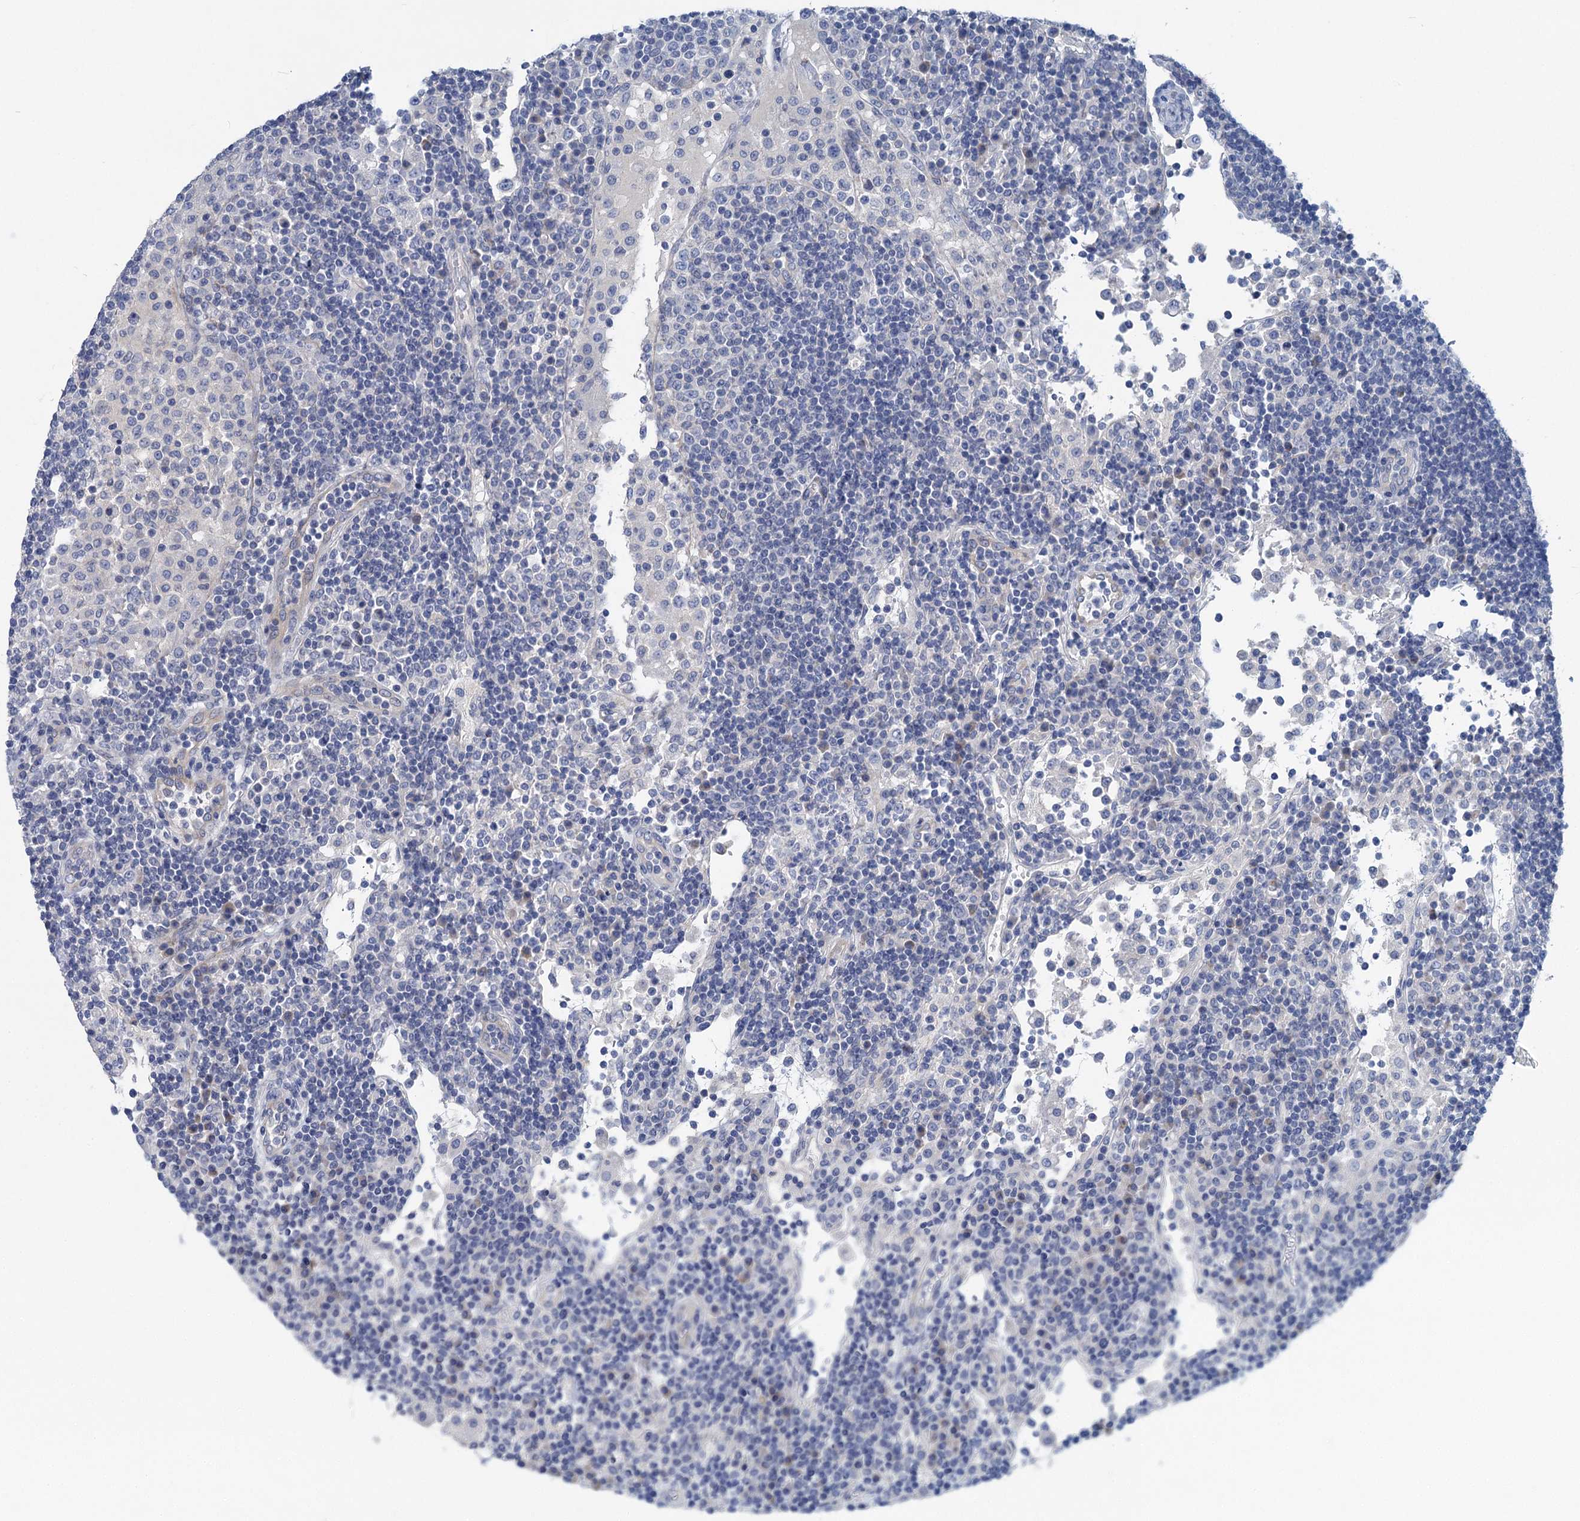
{"staining": {"intensity": "negative", "quantity": "none", "location": "none"}, "tissue": "lymph node", "cell_type": "Germinal center cells", "image_type": "normal", "snomed": [{"axis": "morphology", "description": "Normal tissue, NOS"}, {"axis": "topography", "description": "Lymph node"}], "caption": "DAB immunohistochemical staining of normal human lymph node shows no significant expression in germinal center cells. (Brightfield microscopy of DAB (3,3'-diaminobenzidine) immunohistochemistry (IHC) at high magnification).", "gene": "CHDH", "patient": {"sex": "female", "age": 53}}